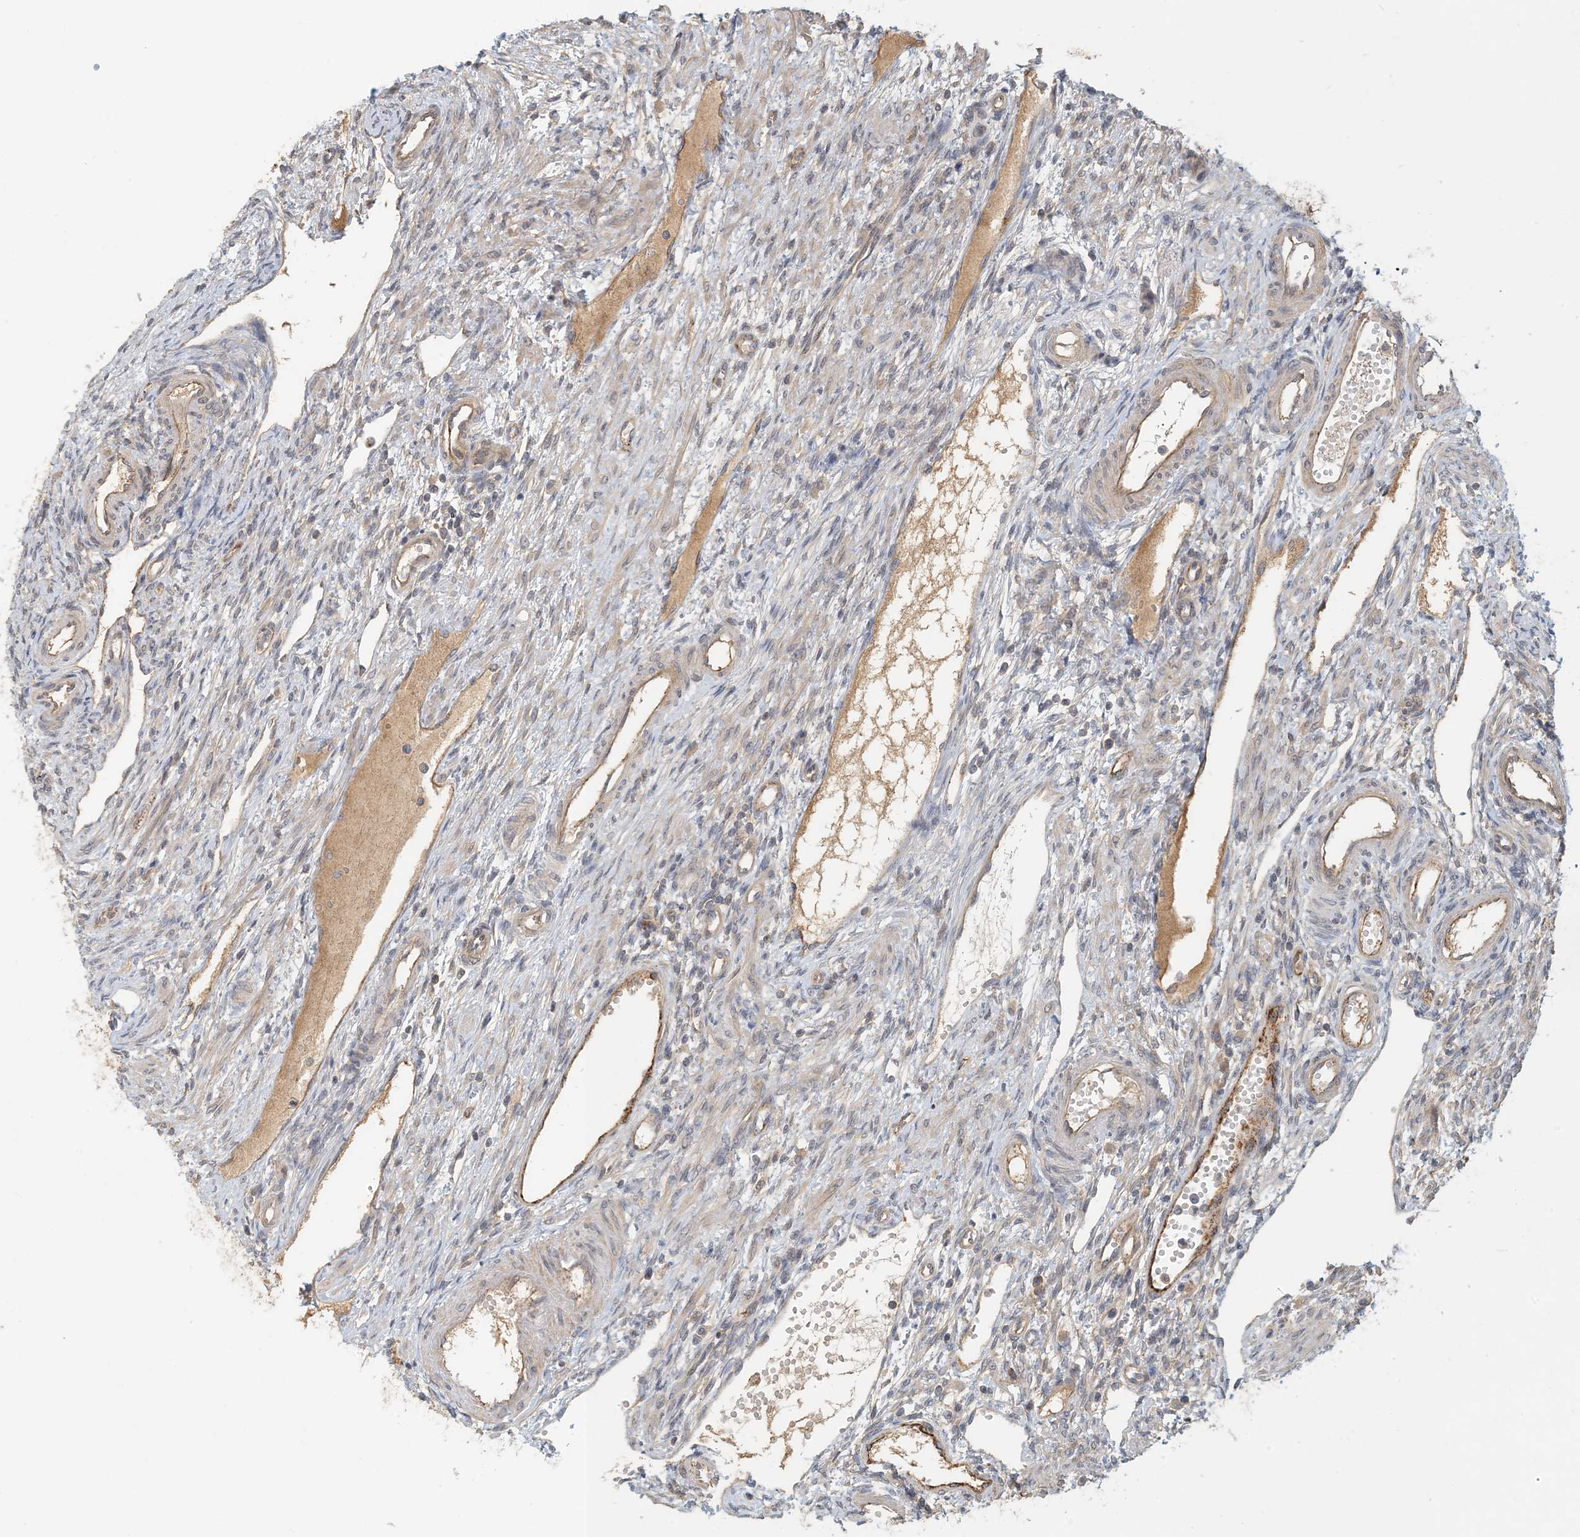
{"staining": {"intensity": "moderate", "quantity": ">75%", "location": "cytoplasmic/membranous"}, "tissue": "ovary", "cell_type": "Follicle cells", "image_type": "normal", "snomed": [{"axis": "morphology", "description": "Normal tissue, NOS"}, {"axis": "morphology", "description": "Cyst, NOS"}, {"axis": "topography", "description": "Ovary"}], "caption": "Immunohistochemical staining of unremarkable ovary demonstrates moderate cytoplasmic/membranous protein positivity in about >75% of follicle cells. (DAB (3,3'-diaminobenzidine) IHC with brightfield microscopy, high magnification).", "gene": "ZBTB3", "patient": {"sex": "female", "age": 33}}